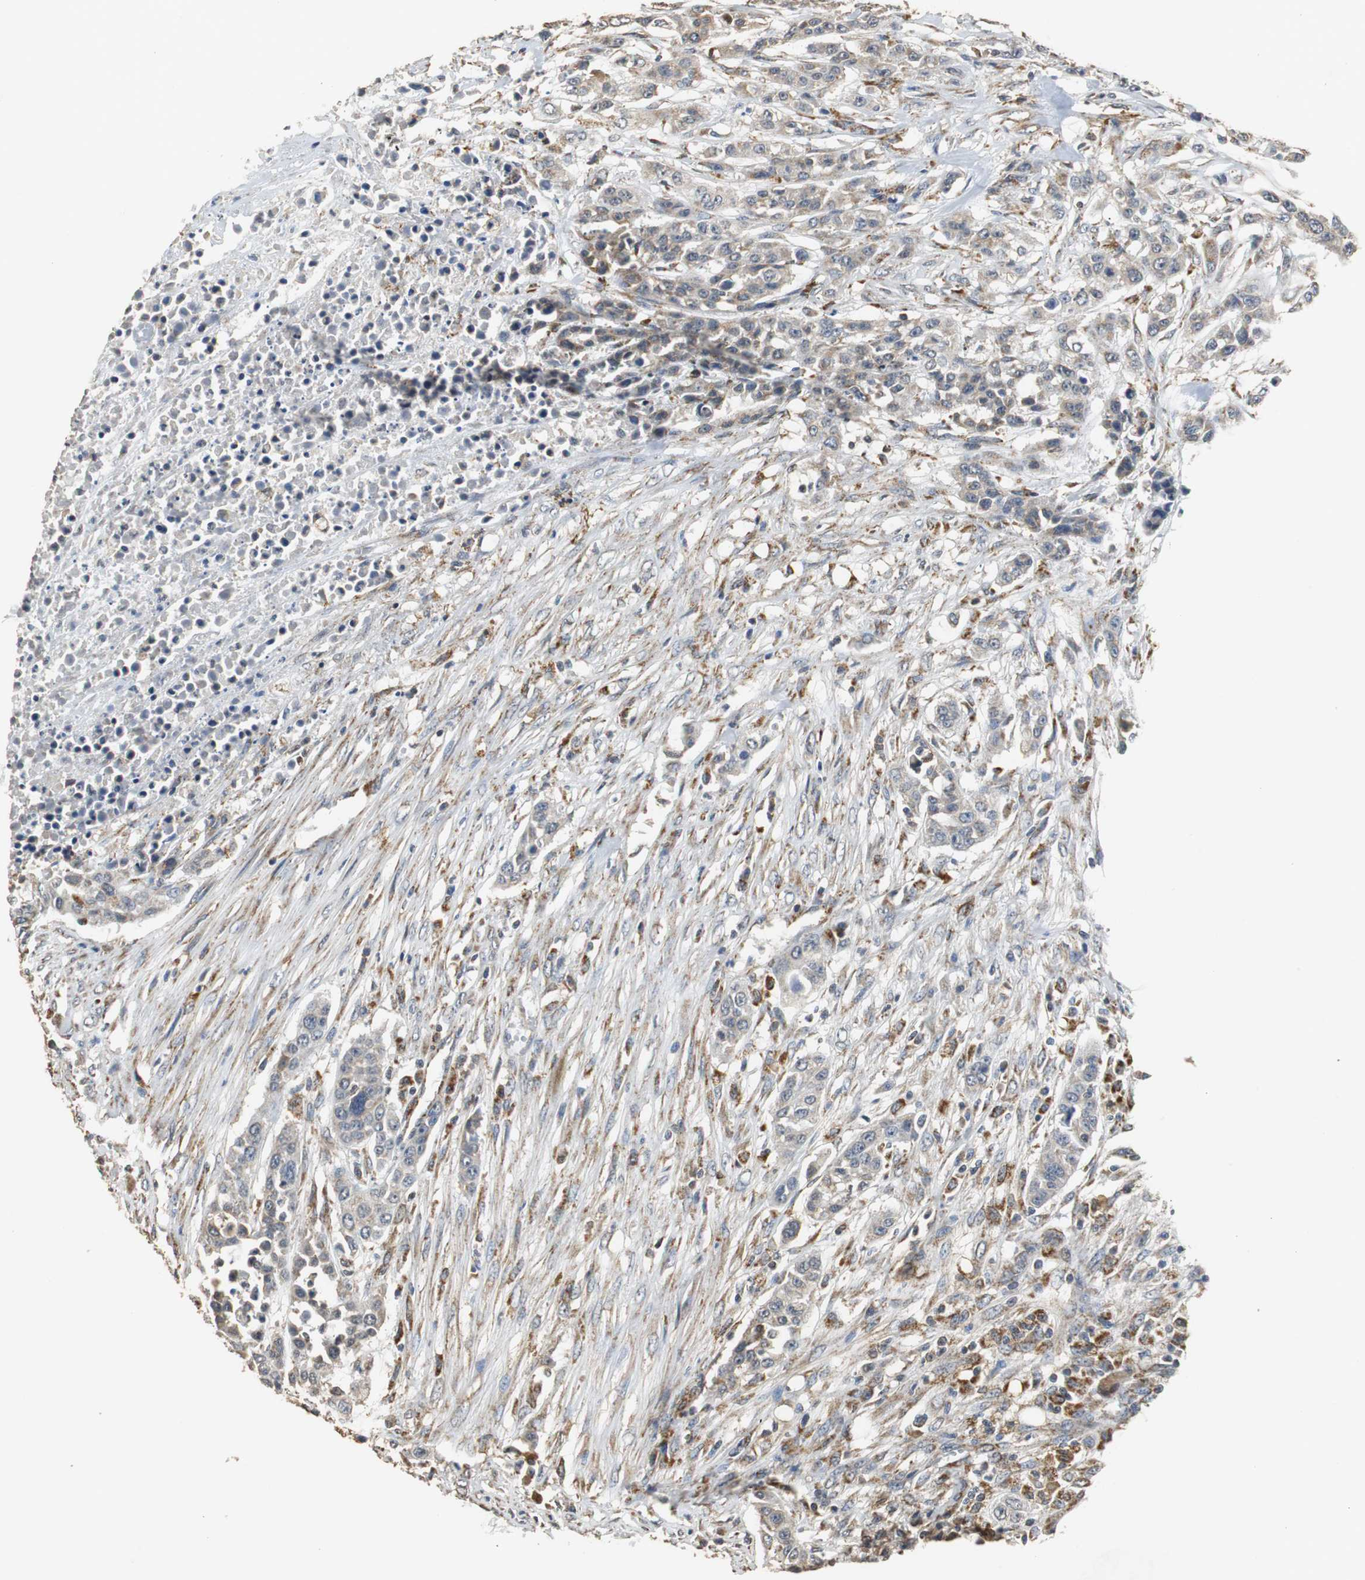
{"staining": {"intensity": "moderate", "quantity": "25%-75%", "location": "cytoplasmic/membranous"}, "tissue": "urothelial cancer", "cell_type": "Tumor cells", "image_type": "cancer", "snomed": [{"axis": "morphology", "description": "Urothelial carcinoma, High grade"}, {"axis": "topography", "description": "Urinary bladder"}], "caption": "Immunohistochemical staining of human urothelial carcinoma (high-grade) displays moderate cytoplasmic/membranous protein positivity in approximately 25%-75% of tumor cells.", "gene": "HMGCL", "patient": {"sex": "male", "age": 74}}